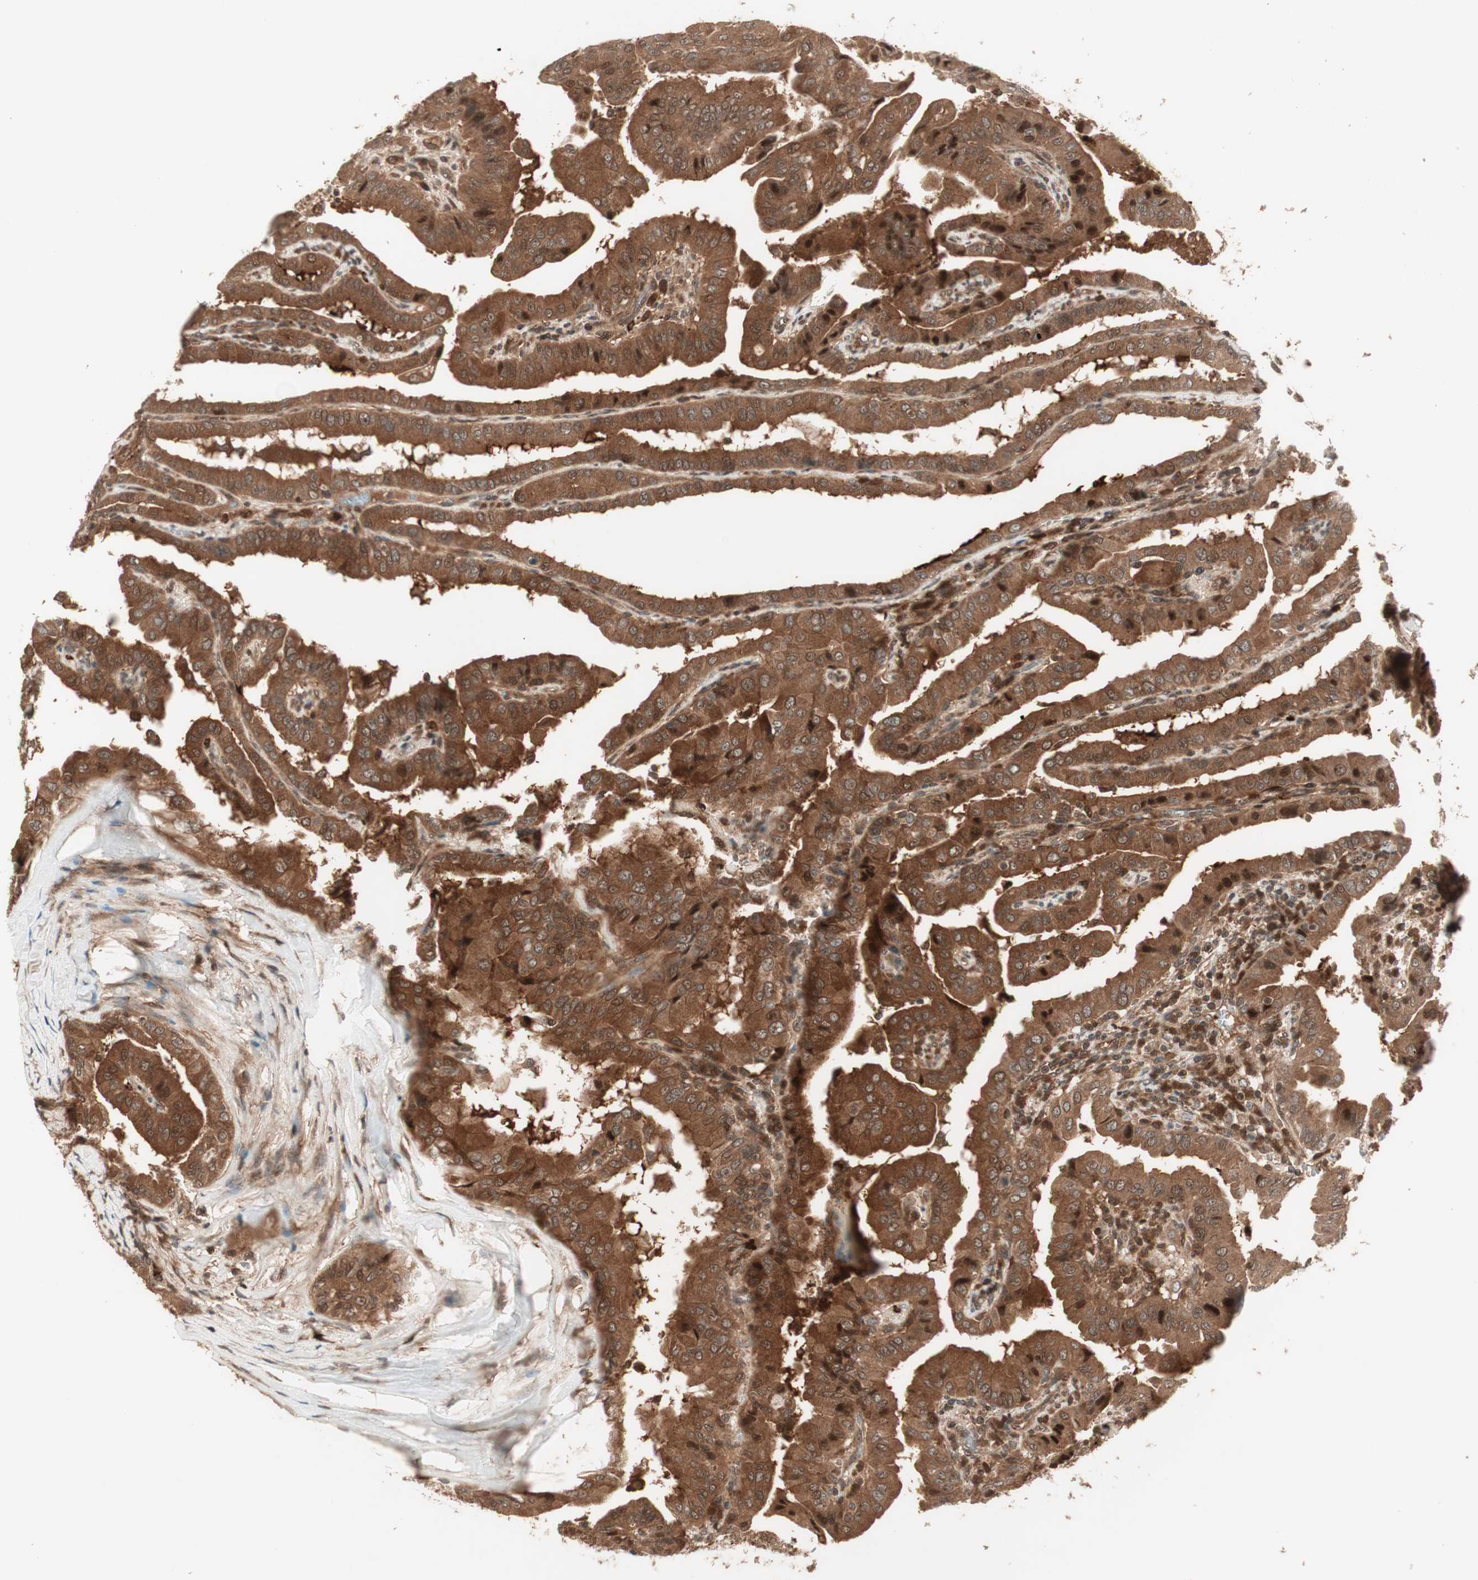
{"staining": {"intensity": "strong", "quantity": ">75%", "location": "cytoplasmic/membranous"}, "tissue": "thyroid cancer", "cell_type": "Tumor cells", "image_type": "cancer", "snomed": [{"axis": "morphology", "description": "Papillary adenocarcinoma, NOS"}, {"axis": "topography", "description": "Thyroid gland"}], "caption": "This photomicrograph shows thyroid cancer (papillary adenocarcinoma) stained with IHC to label a protein in brown. The cytoplasmic/membranous of tumor cells show strong positivity for the protein. Nuclei are counter-stained blue.", "gene": "PRKG2", "patient": {"sex": "male", "age": 33}}